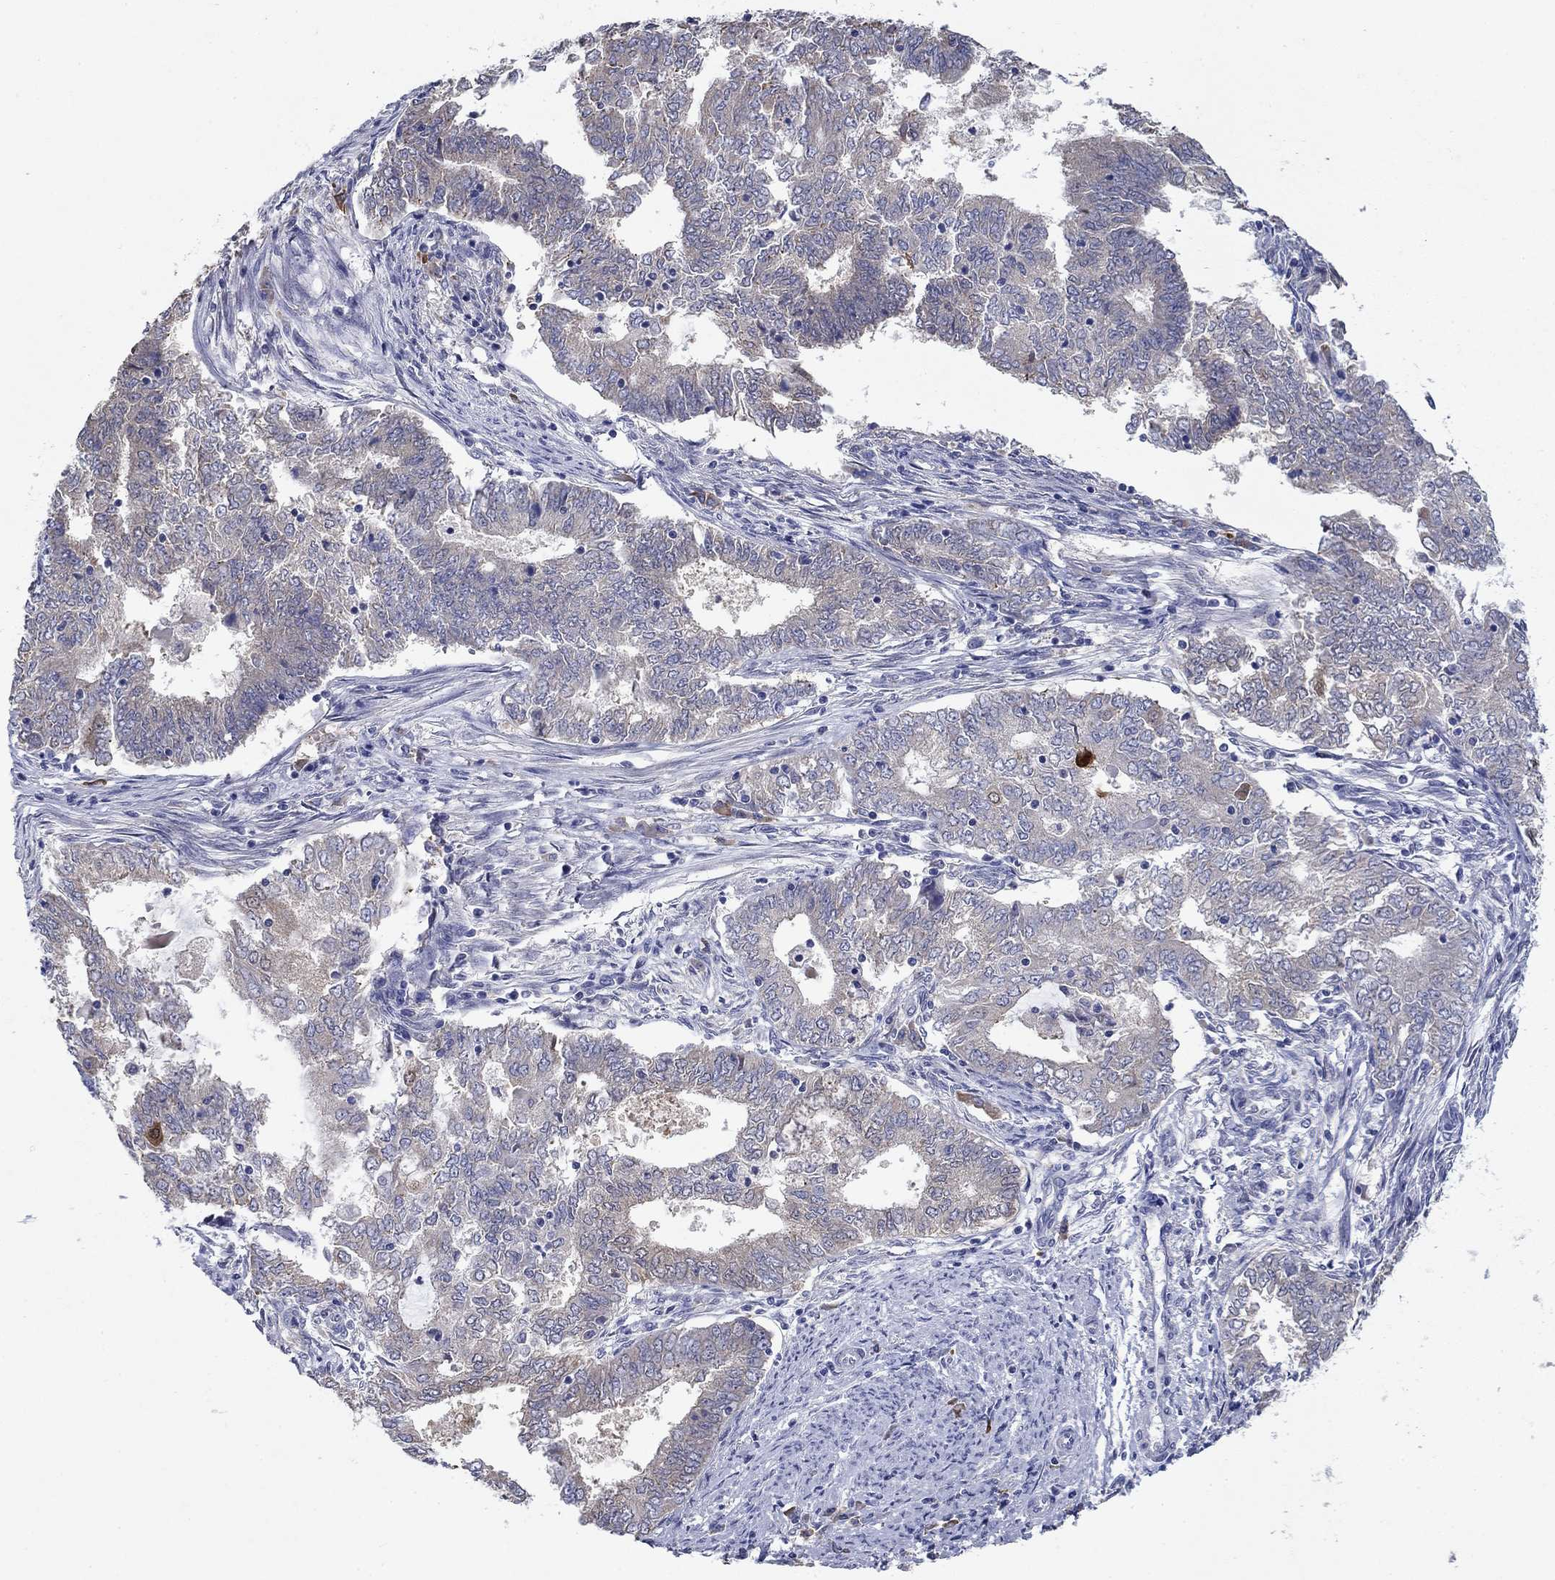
{"staining": {"intensity": "negative", "quantity": "none", "location": "none"}, "tissue": "endometrial cancer", "cell_type": "Tumor cells", "image_type": "cancer", "snomed": [{"axis": "morphology", "description": "Adenocarcinoma, NOS"}, {"axis": "topography", "description": "Endometrium"}], "caption": "A high-resolution micrograph shows IHC staining of endometrial cancer (adenocarcinoma), which exhibits no significant staining in tumor cells. (DAB immunohistochemistry with hematoxylin counter stain).", "gene": "SULT2B1", "patient": {"sex": "female", "age": 62}}